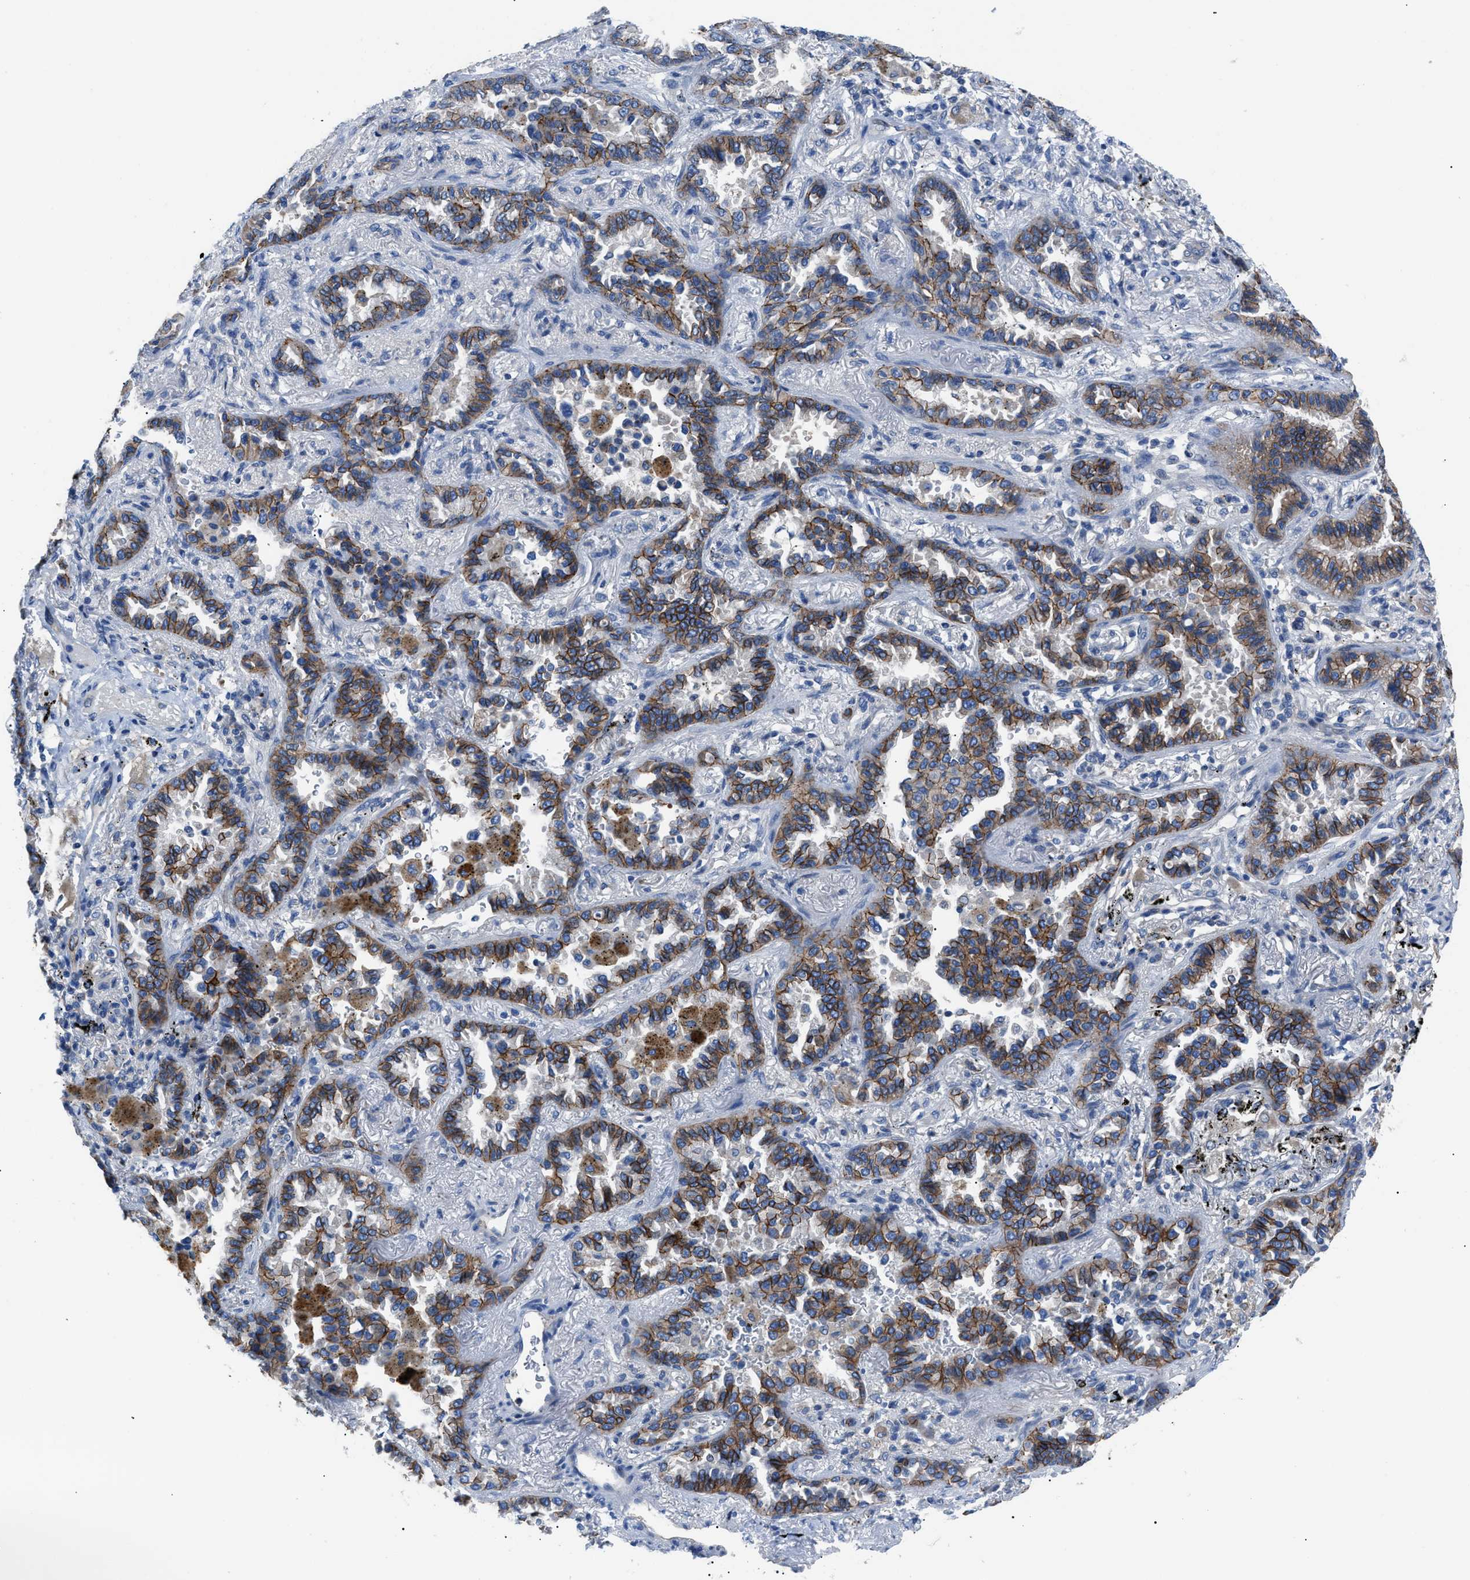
{"staining": {"intensity": "moderate", "quantity": ">75%", "location": "cytoplasmic/membranous"}, "tissue": "lung cancer", "cell_type": "Tumor cells", "image_type": "cancer", "snomed": [{"axis": "morphology", "description": "Normal tissue, NOS"}, {"axis": "morphology", "description": "Adenocarcinoma, NOS"}, {"axis": "topography", "description": "Lung"}], "caption": "Protein analysis of lung cancer tissue displays moderate cytoplasmic/membranous positivity in approximately >75% of tumor cells.", "gene": "ZDHHC24", "patient": {"sex": "male", "age": 59}}